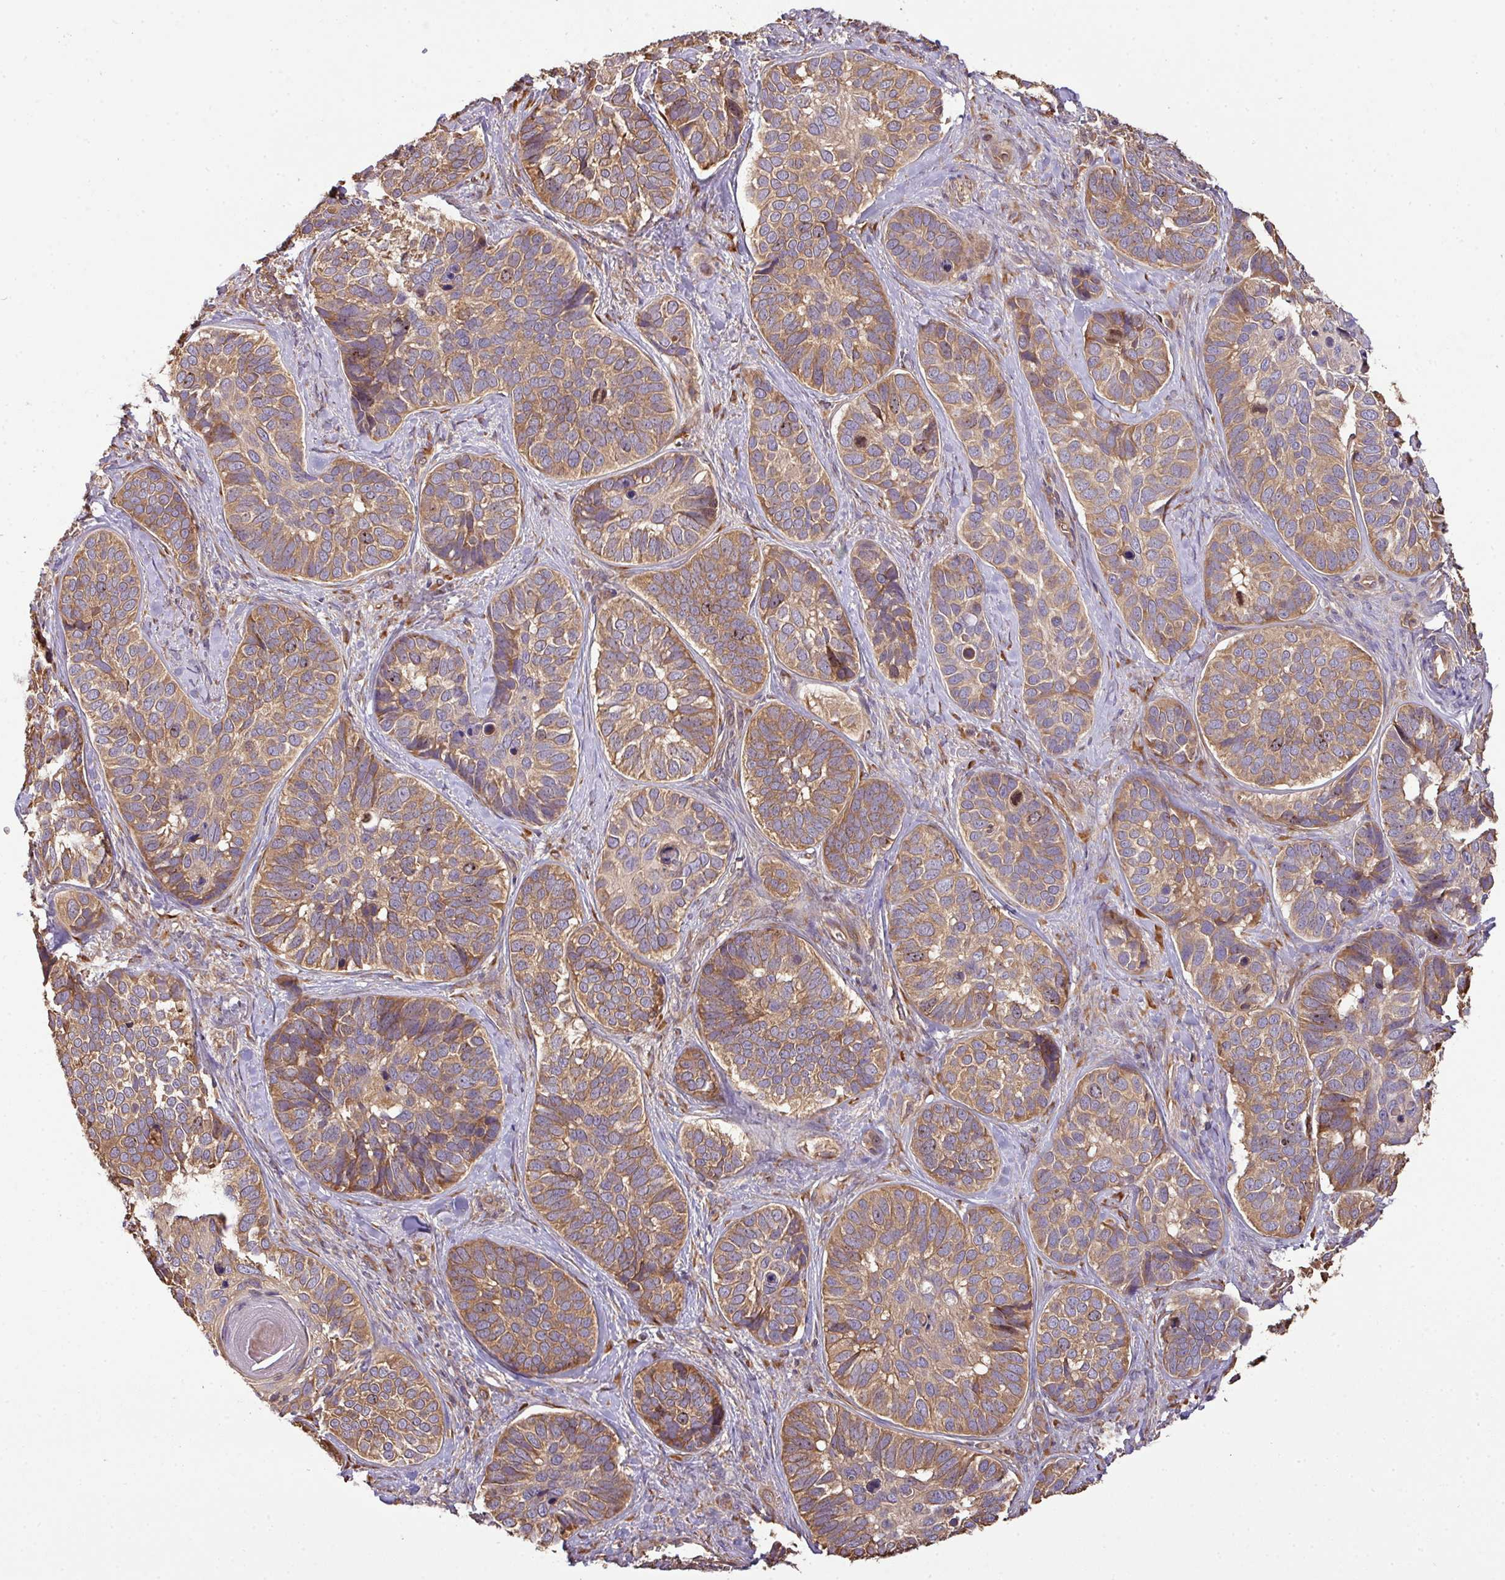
{"staining": {"intensity": "moderate", "quantity": ">75%", "location": "cytoplasmic/membranous"}, "tissue": "skin cancer", "cell_type": "Tumor cells", "image_type": "cancer", "snomed": [{"axis": "morphology", "description": "Basal cell carcinoma"}, {"axis": "topography", "description": "Skin"}], "caption": "A high-resolution photomicrograph shows IHC staining of skin basal cell carcinoma, which exhibits moderate cytoplasmic/membranous positivity in approximately >75% of tumor cells.", "gene": "VENTX", "patient": {"sex": "male", "age": 62}}